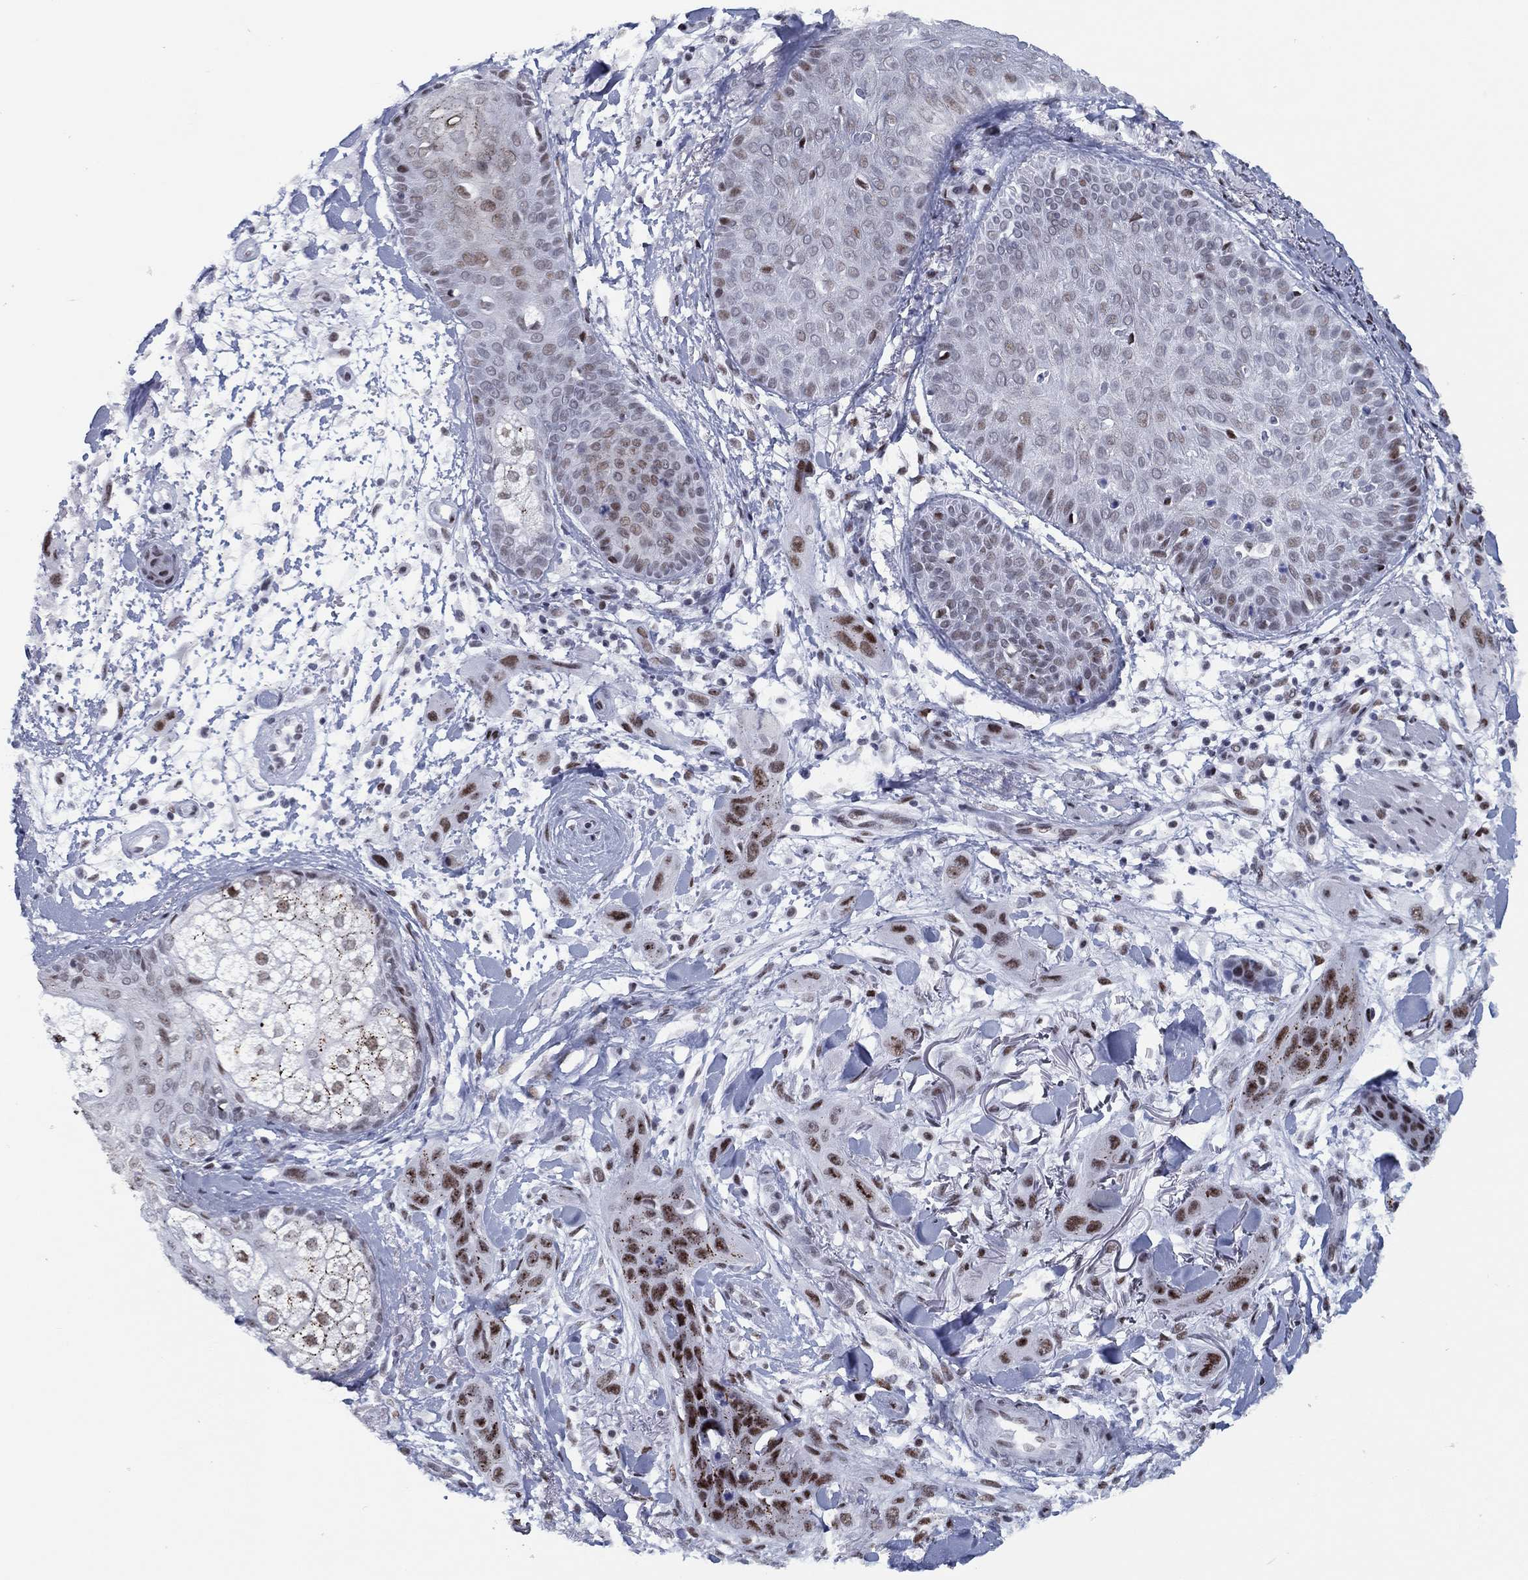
{"staining": {"intensity": "strong", "quantity": "25%-75%", "location": "nuclear"}, "tissue": "skin cancer", "cell_type": "Tumor cells", "image_type": "cancer", "snomed": [{"axis": "morphology", "description": "Squamous cell carcinoma, NOS"}, {"axis": "topography", "description": "Skin"}], "caption": "Protein expression analysis of skin squamous cell carcinoma displays strong nuclear positivity in approximately 25%-75% of tumor cells.", "gene": "CYB561D2", "patient": {"sex": "male", "age": 78}}